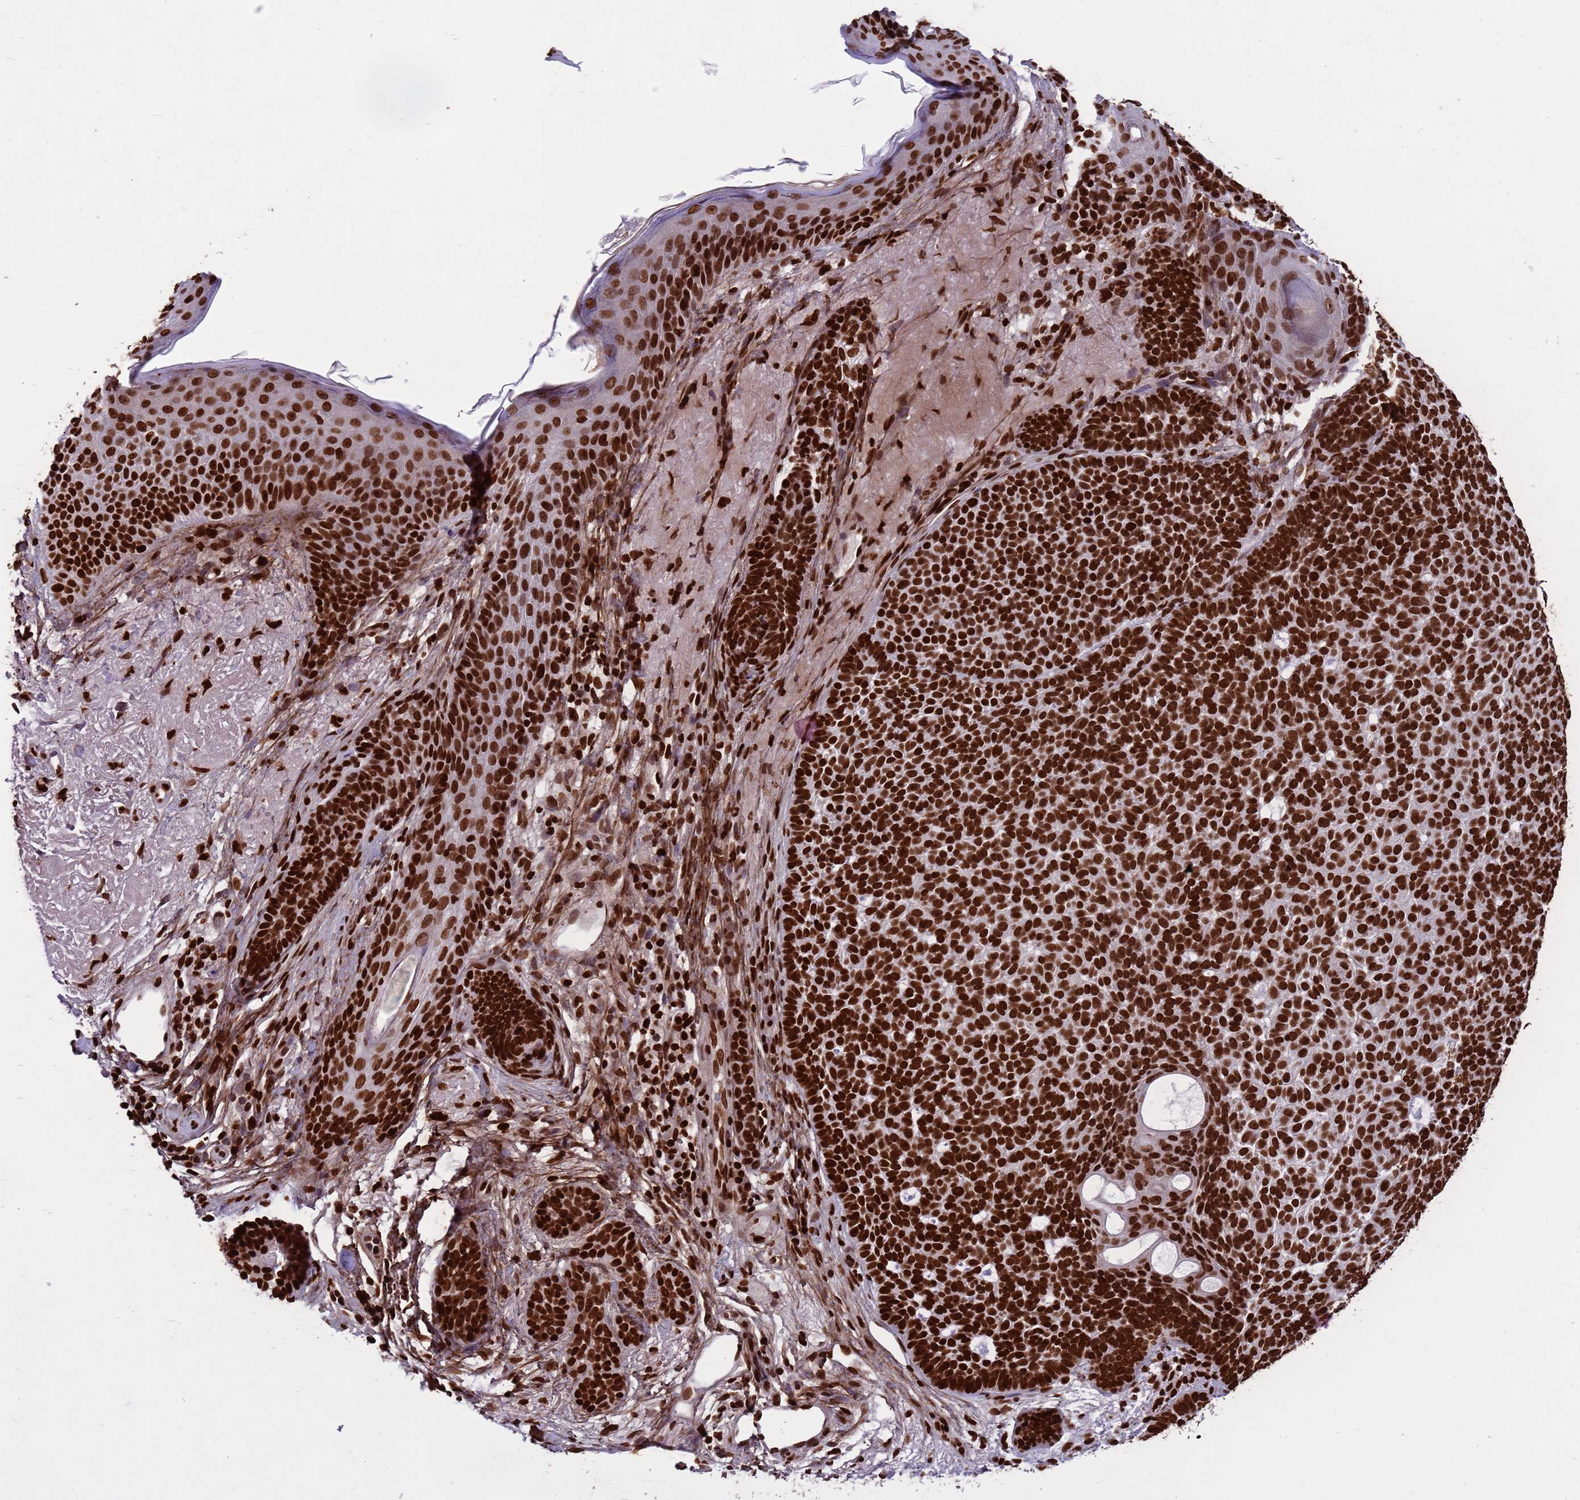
{"staining": {"intensity": "strong", "quantity": ">75%", "location": "nuclear"}, "tissue": "skin cancer", "cell_type": "Tumor cells", "image_type": "cancer", "snomed": [{"axis": "morphology", "description": "Basal cell carcinoma"}, {"axis": "topography", "description": "Skin"}], "caption": "Immunohistochemical staining of skin cancer exhibits strong nuclear protein positivity in about >75% of tumor cells.", "gene": "H3-3B", "patient": {"sex": "female", "age": 77}}